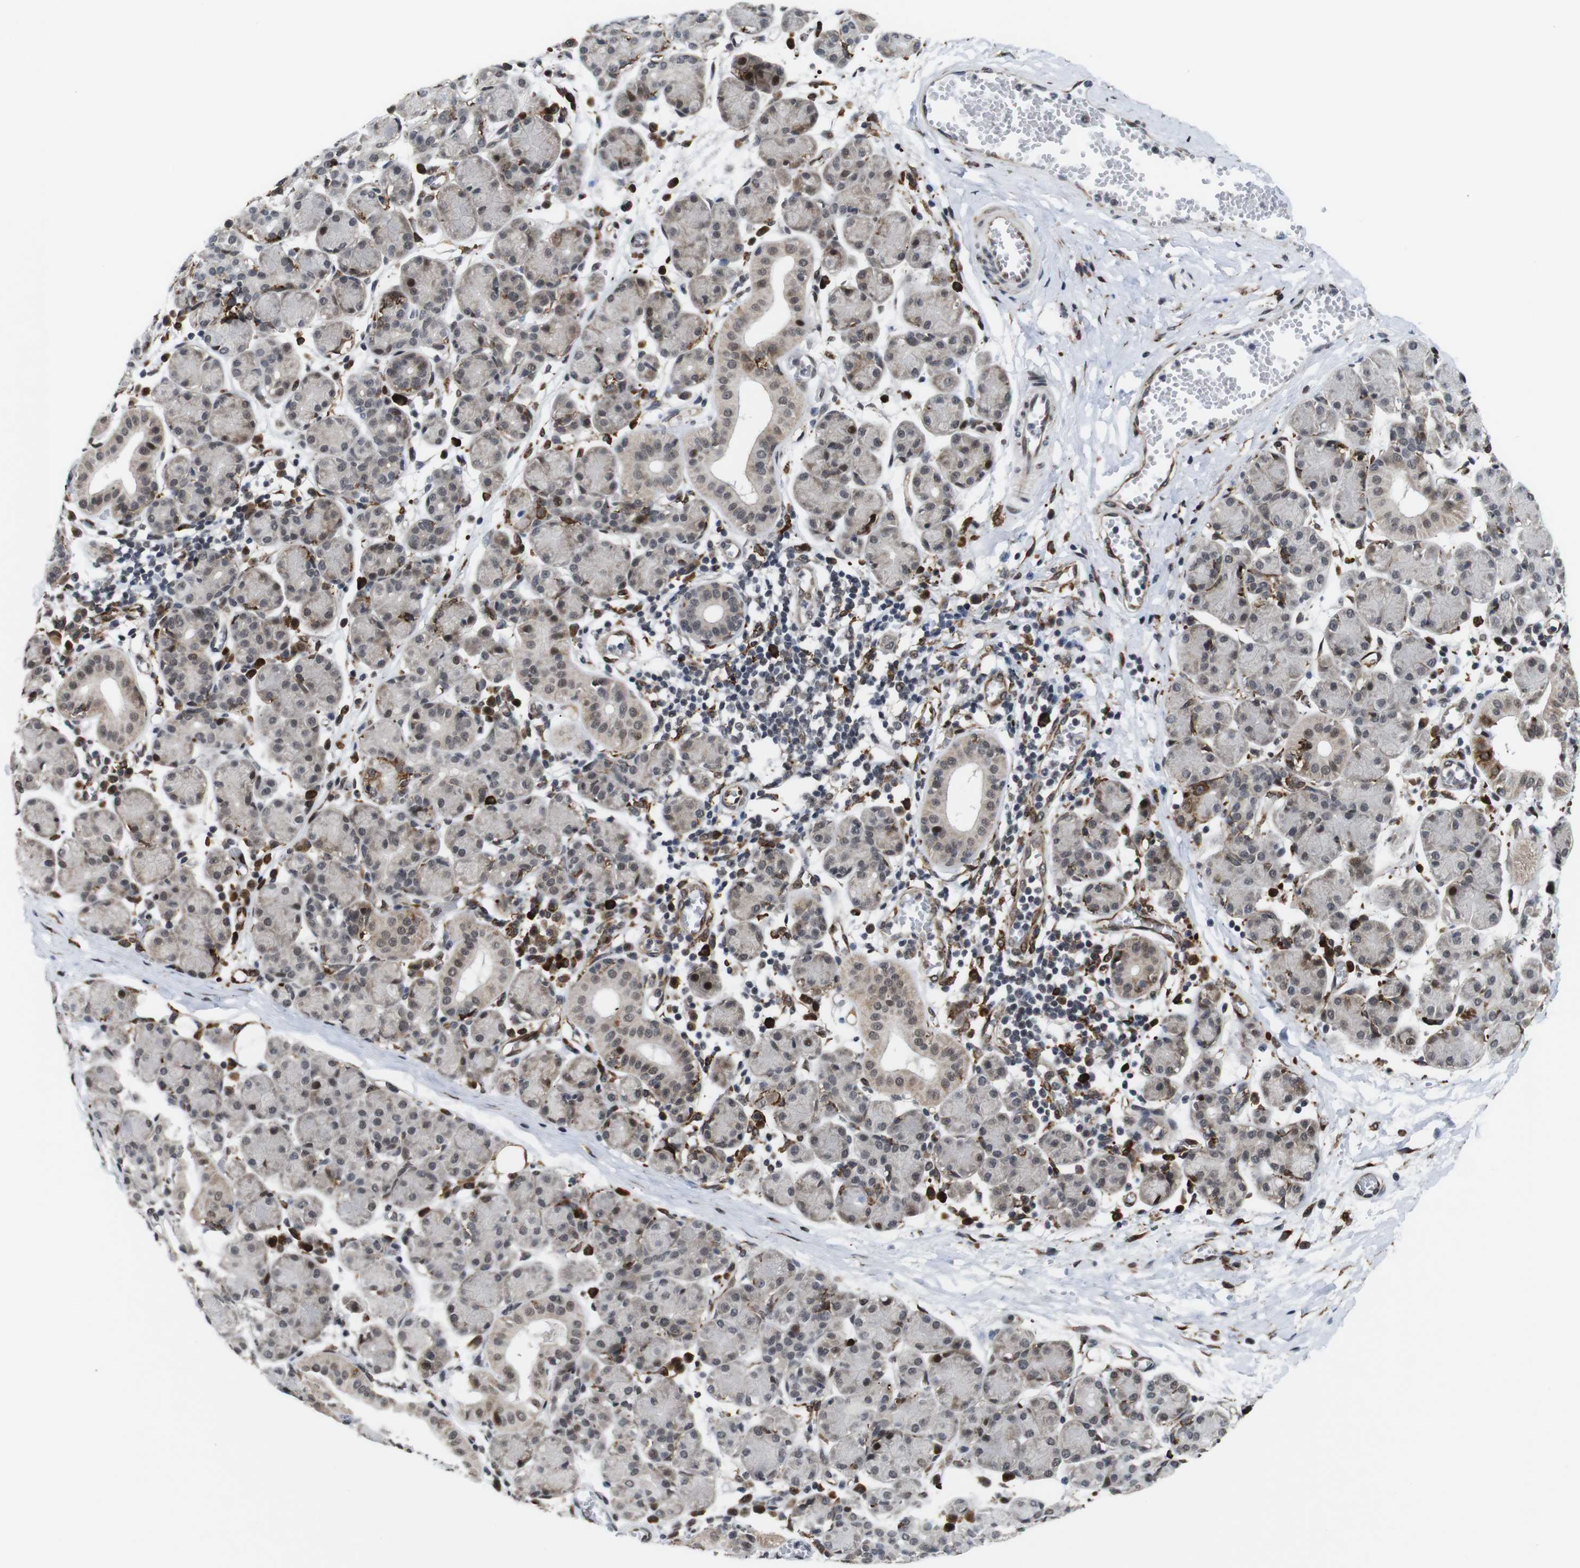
{"staining": {"intensity": "strong", "quantity": "<25%", "location": "cytoplasmic/membranous,nuclear"}, "tissue": "salivary gland", "cell_type": "Glandular cells", "image_type": "normal", "snomed": [{"axis": "morphology", "description": "Normal tissue, NOS"}, {"axis": "morphology", "description": "Inflammation, NOS"}, {"axis": "topography", "description": "Lymph node"}, {"axis": "topography", "description": "Salivary gland"}], "caption": "High-magnification brightfield microscopy of benign salivary gland stained with DAB (brown) and counterstained with hematoxylin (blue). glandular cells exhibit strong cytoplasmic/membranous,nuclear expression is seen in about<25% of cells.", "gene": "EIF4G1", "patient": {"sex": "male", "age": 3}}